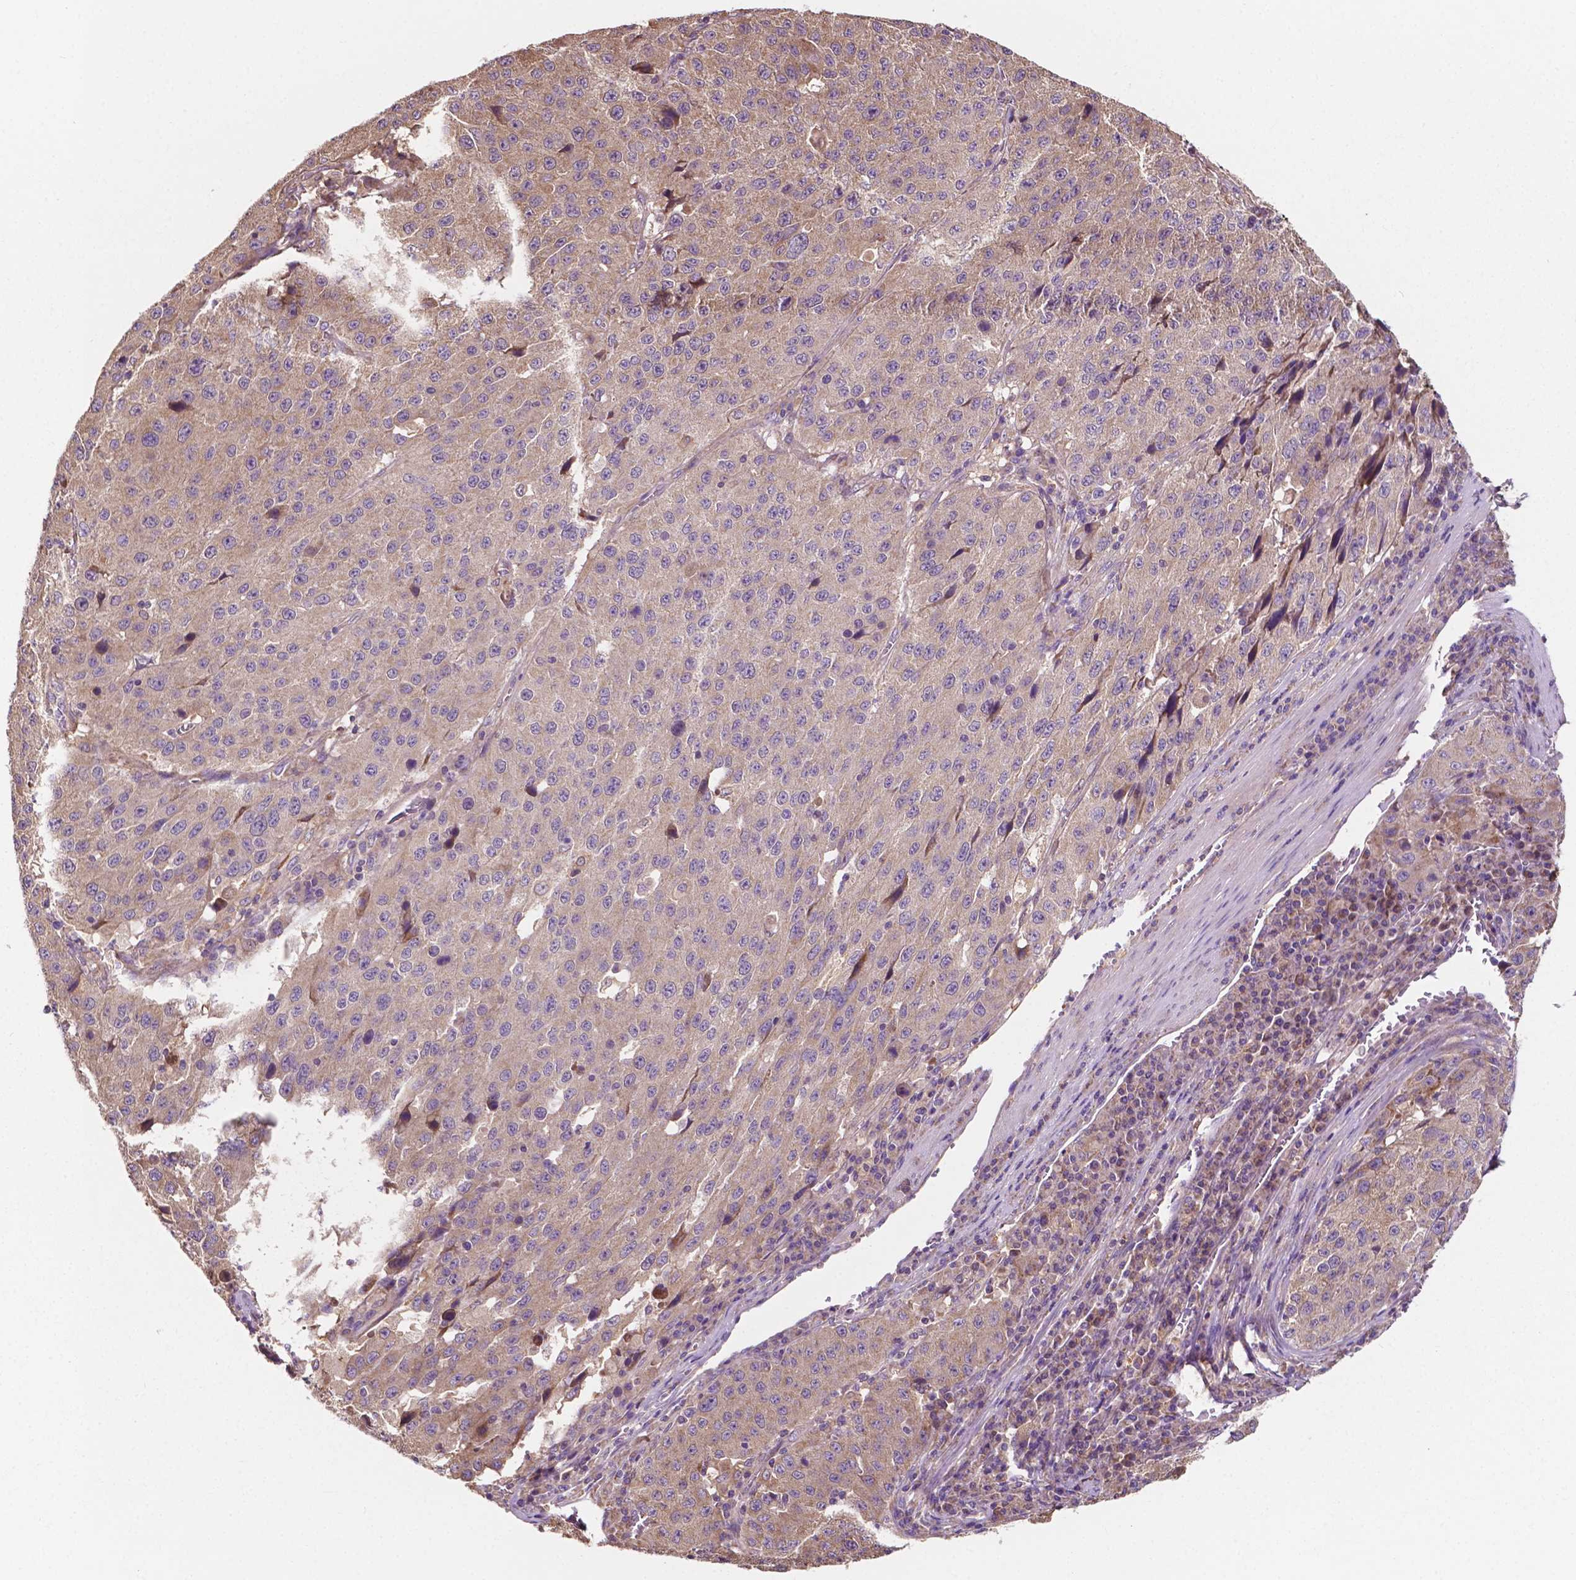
{"staining": {"intensity": "weak", "quantity": "<25%", "location": "cytoplasmic/membranous"}, "tissue": "stomach cancer", "cell_type": "Tumor cells", "image_type": "cancer", "snomed": [{"axis": "morphology", "description": "Adenocarcinoma, NOS"}, {"axis": "topography", "description": "Stomach"}], "caption": "Protein analysis of stomach cancer (adenocarcinoma) shows no significant positivity in tumor cells.", "gene": "GJA9", "patient": {"sex": "male", "age": 71}}